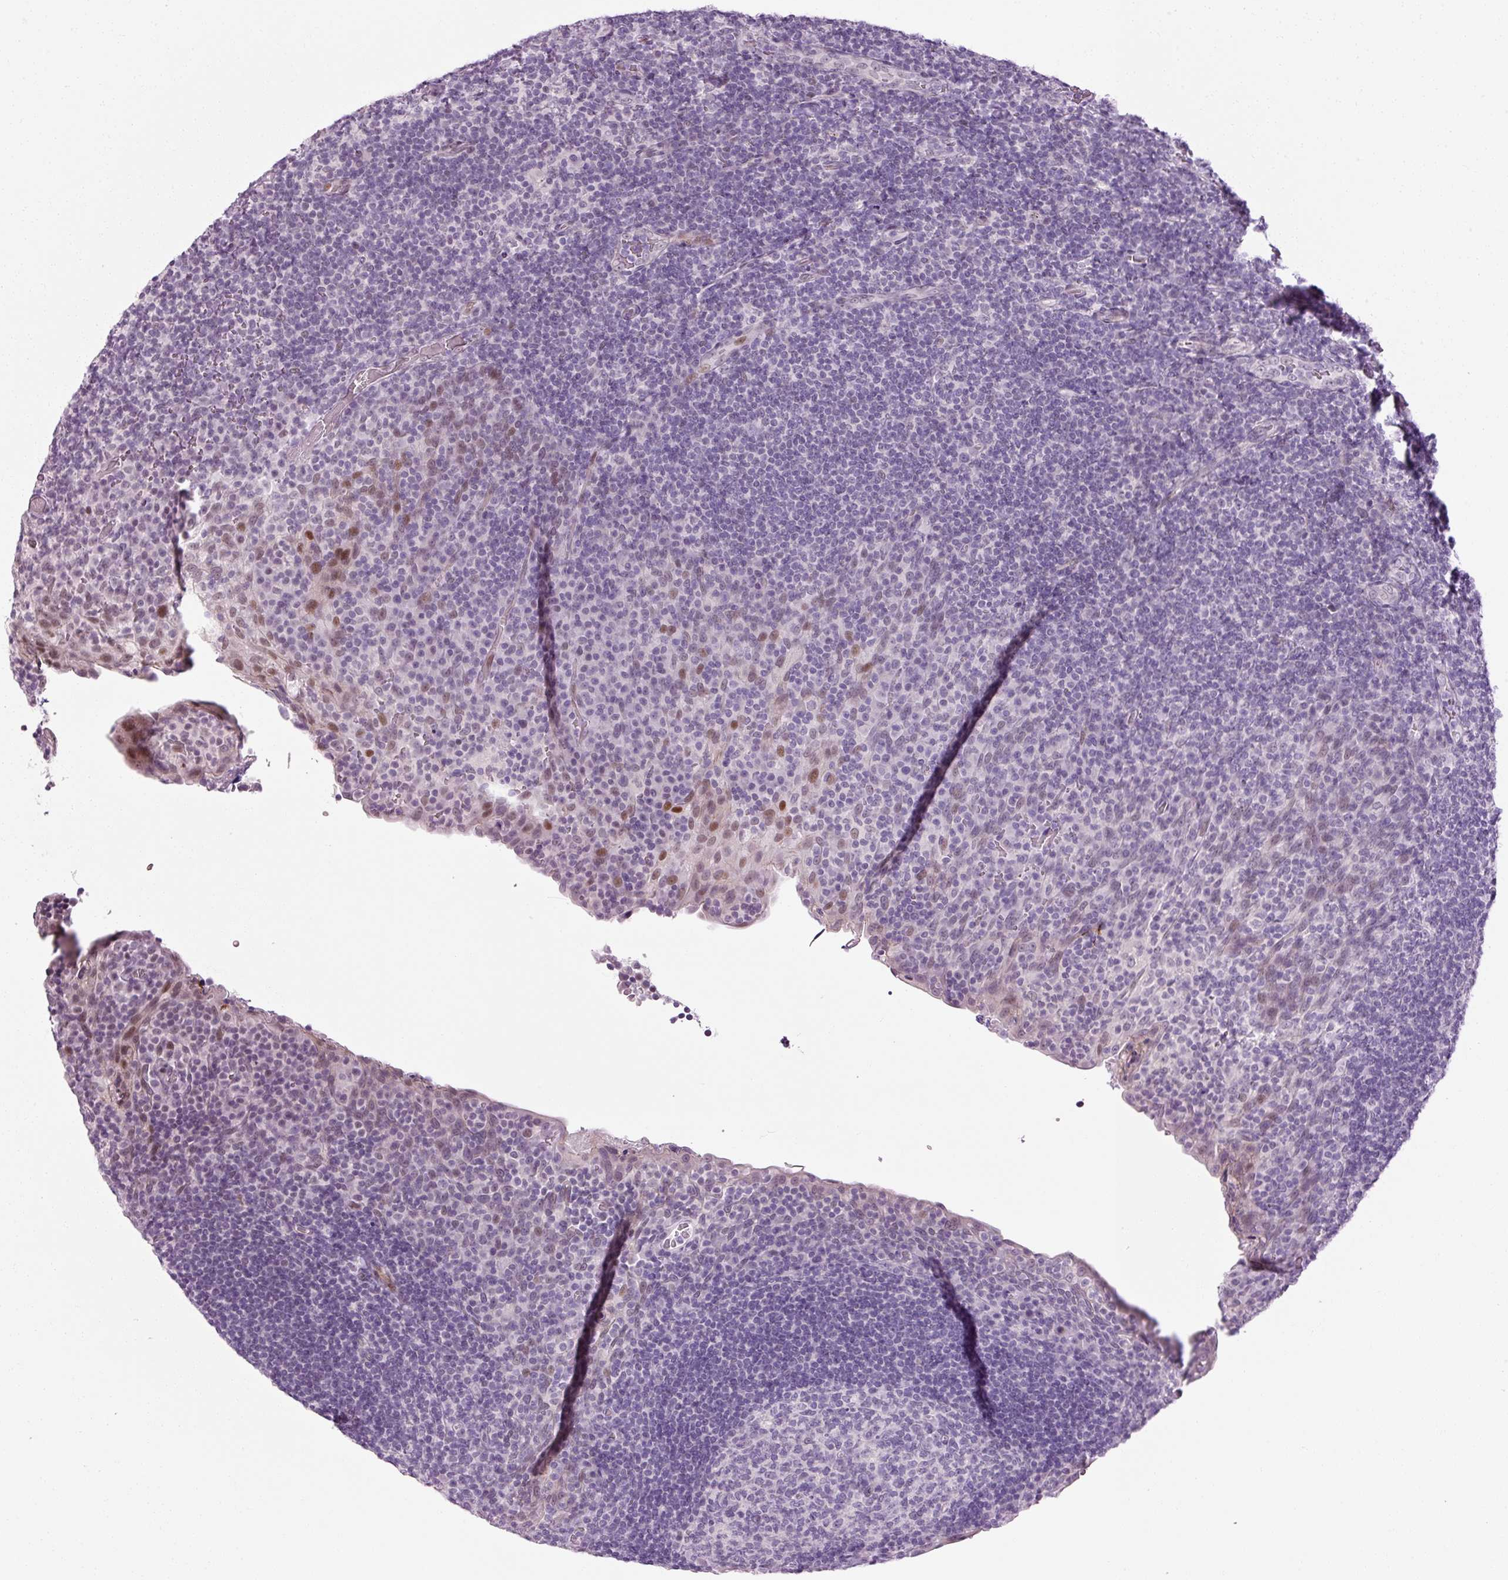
{"staining": {"intensity": "negative", "quantity": "none", "location": "none"}, "tissue": "tonsil", "cell_type": "Germinal center cells", "image_type": "normal", "snomed": [{"axis": "morphology", "description": "Normal tissue, NOS"}, {"axis": "topography", "description": "Tonsil"}], "caption": "DAB immunohistochemical staining of normal human tonsil displays no significant positivity in germinal center cells.", "gene": "ANKRD20A1", "patient": {"sex": "male", "age": 17}}